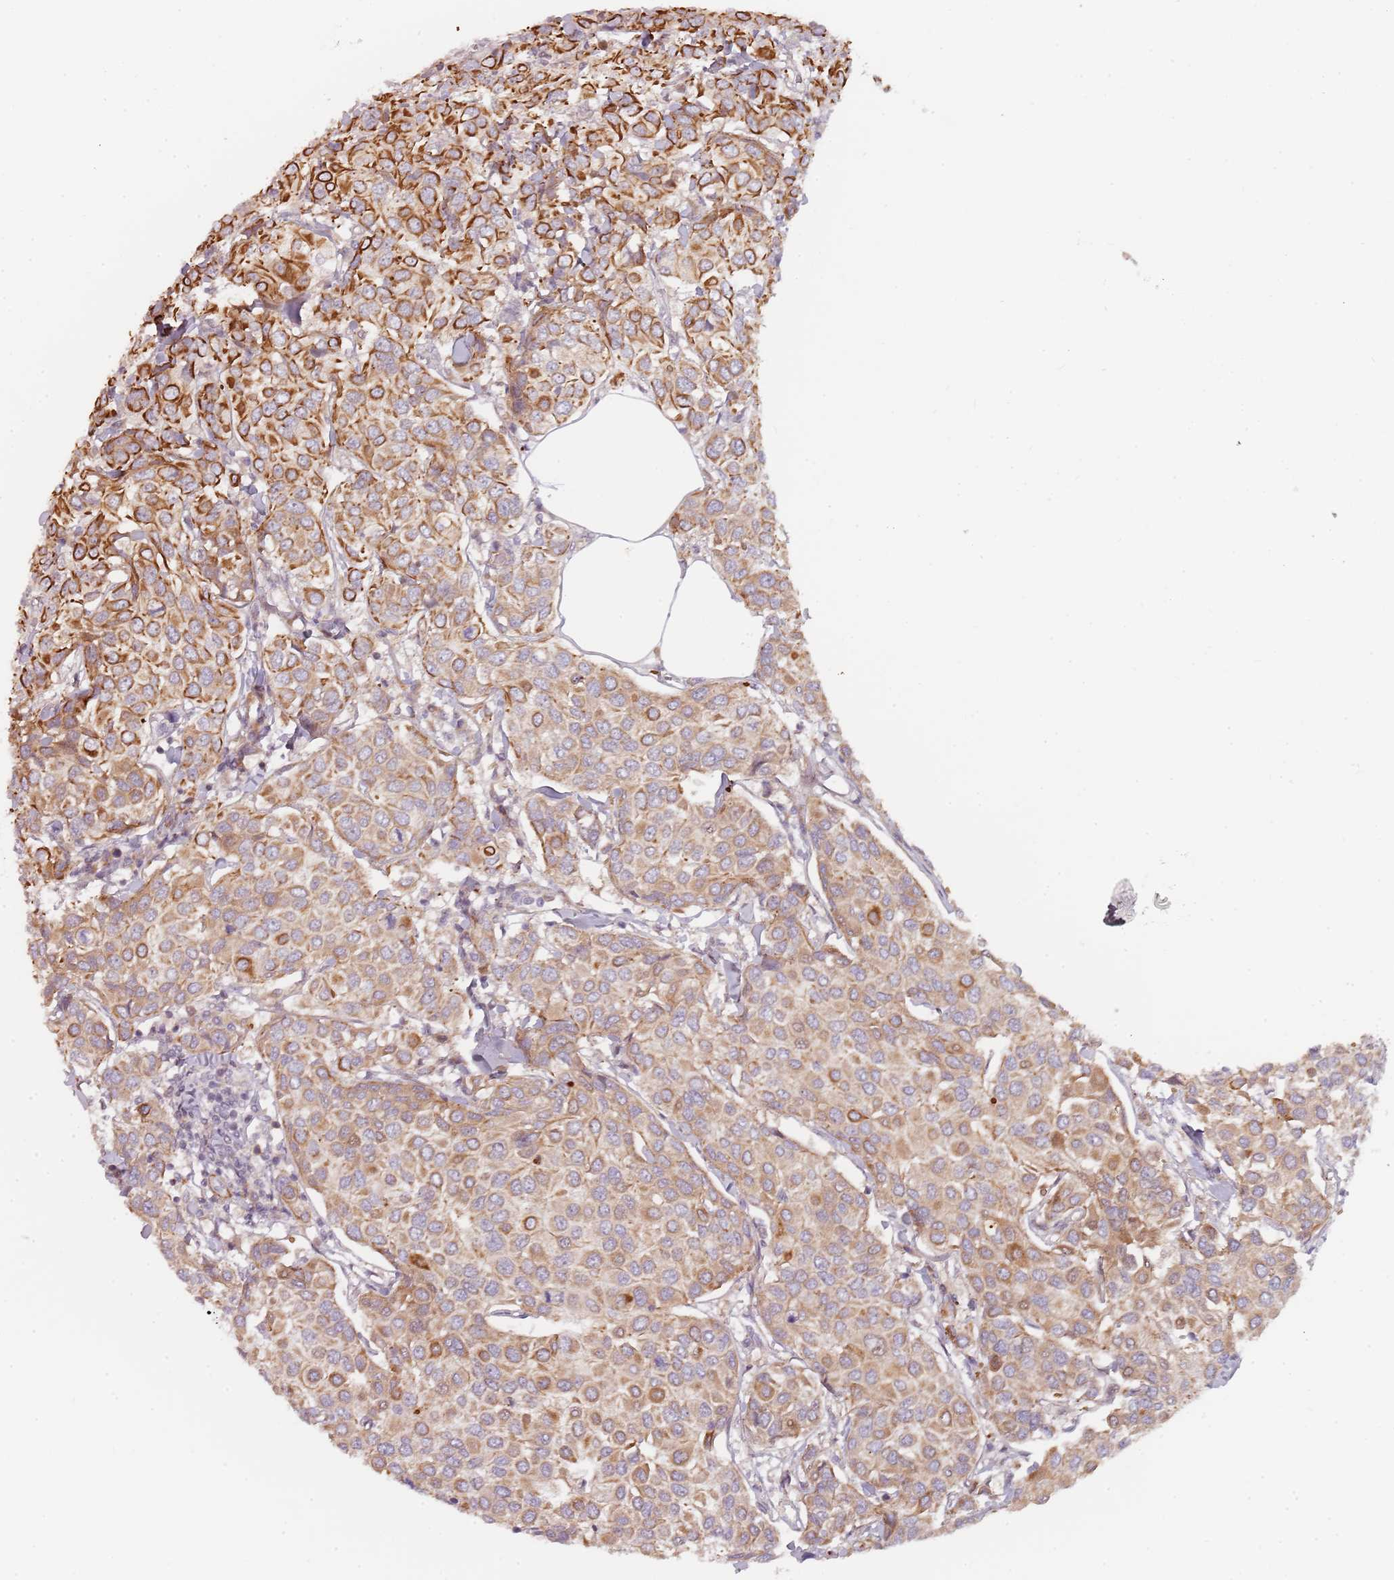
{"staining": {"intensity": "moderate", "quantity": ">75%", "location": "cytoplasmic/membranous"}, "tissue": "breast cancer", "cell_type": "Tumor cells", "image_type": "cancer", "snomed": [{"axis": "morphology", "description": "Duct carcinoma"}, {"axis": "topography", "description": "Breast"}], "caption": "Breast cancer stained with DAB immunohistochemistry reveals medium levels of moderate cytoplasmic/membranous staining in about >75% of tumor cells.", "gene": "RPS6KA2", "patient": {"sex": "female", "age": 55}}